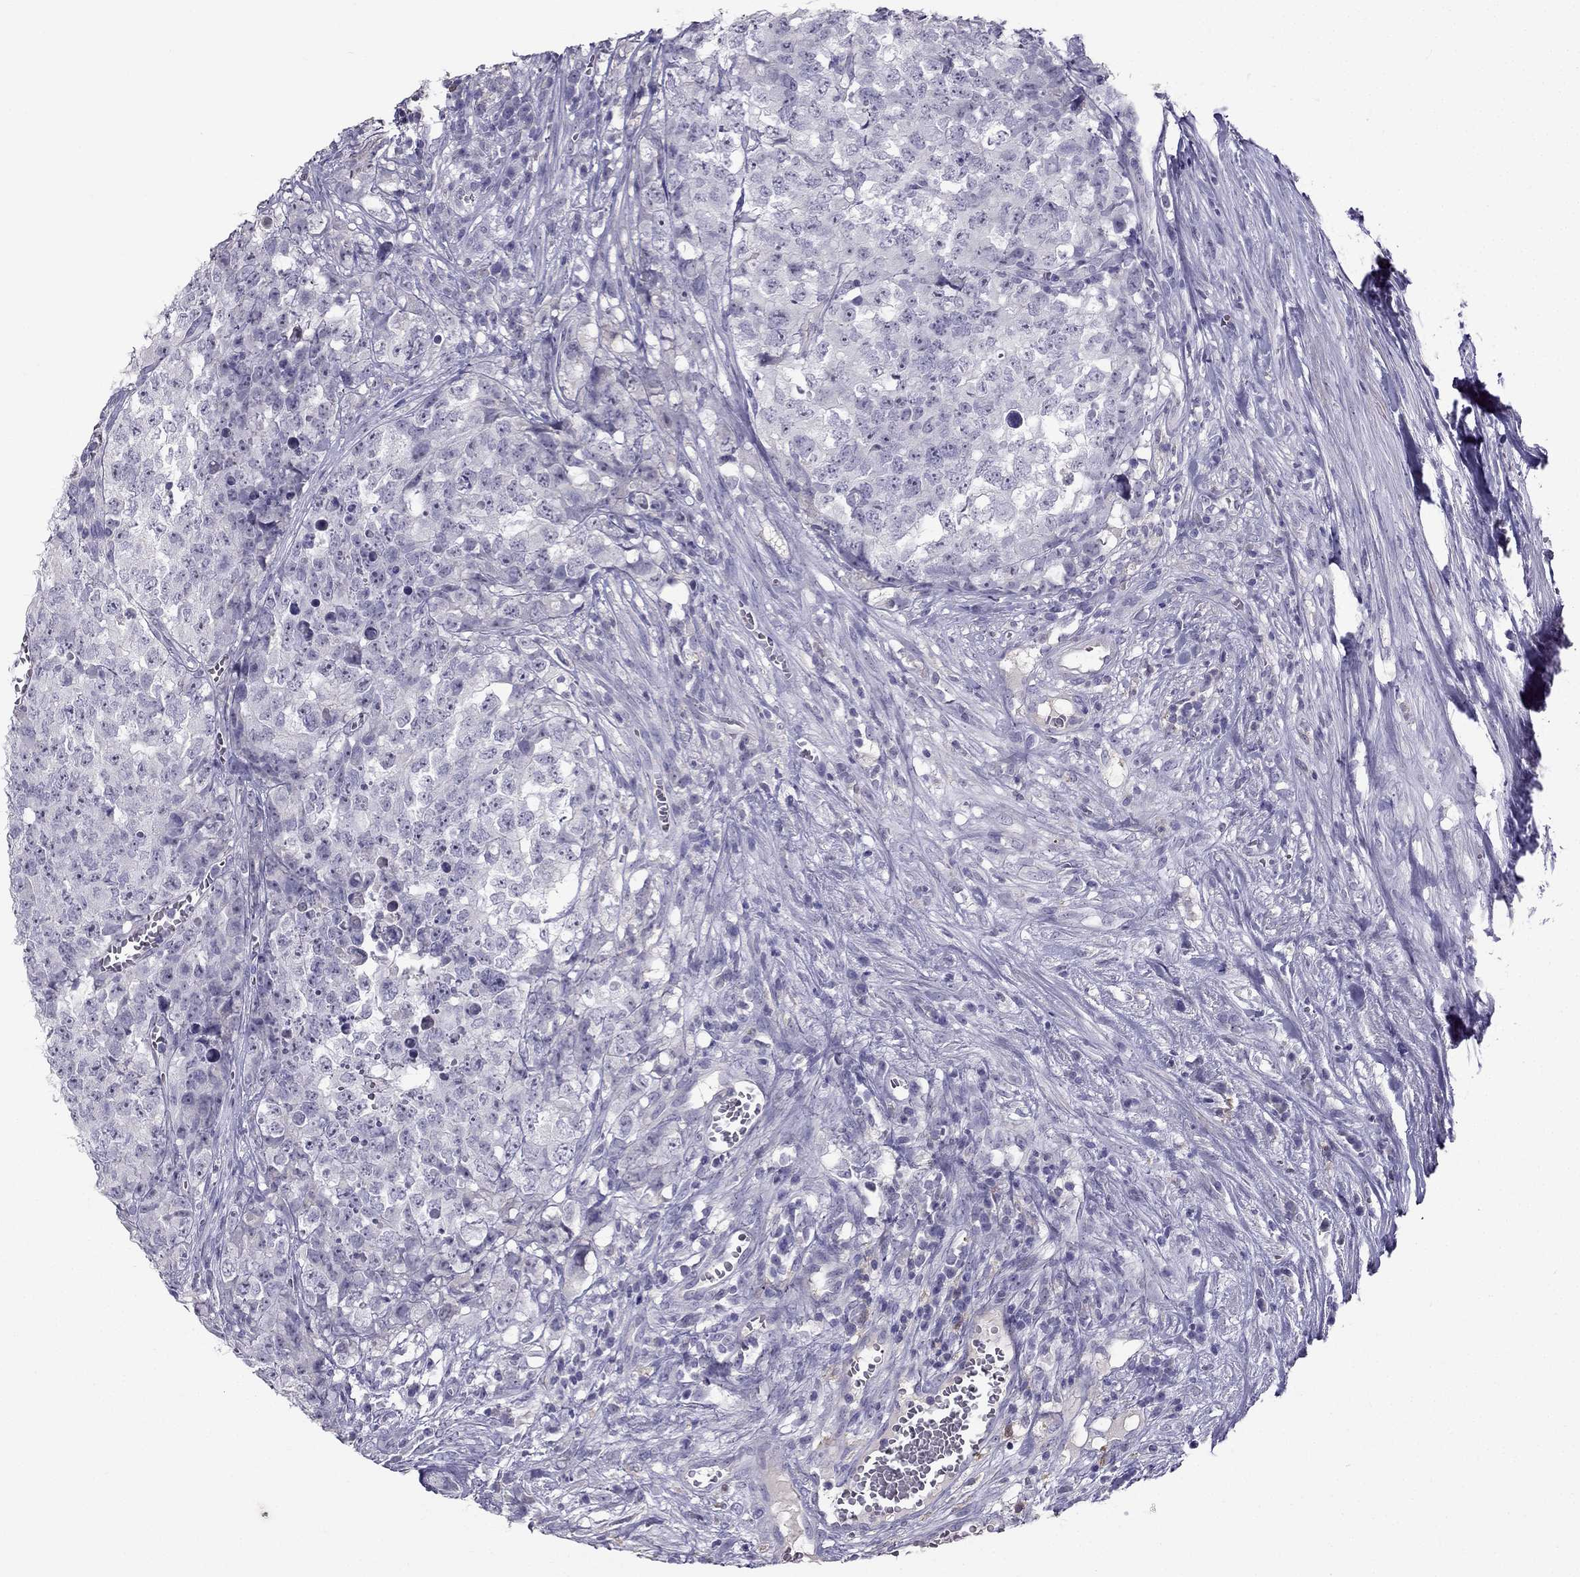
{"staining": {"intensity": "negative", "quantity": "none", "location": "none"}, "tissue": "testis cancer", "cell_type": "Tumor cells", "image_type": "cancer", "snomed": [{"axis": "morphology", "description": "Carcinoma, Embryonal, NOS"}, {"axis": "topography", "description": "Testis"}], "caption": "DAB (3,3'-diaminobenzidine) immunohistochemical staining of testis cancer (embryonal carcinoma) displays no significant expression in tumor cells.", "gene": "LMTK3", "patient": {"sex": "male", "age": 23}}